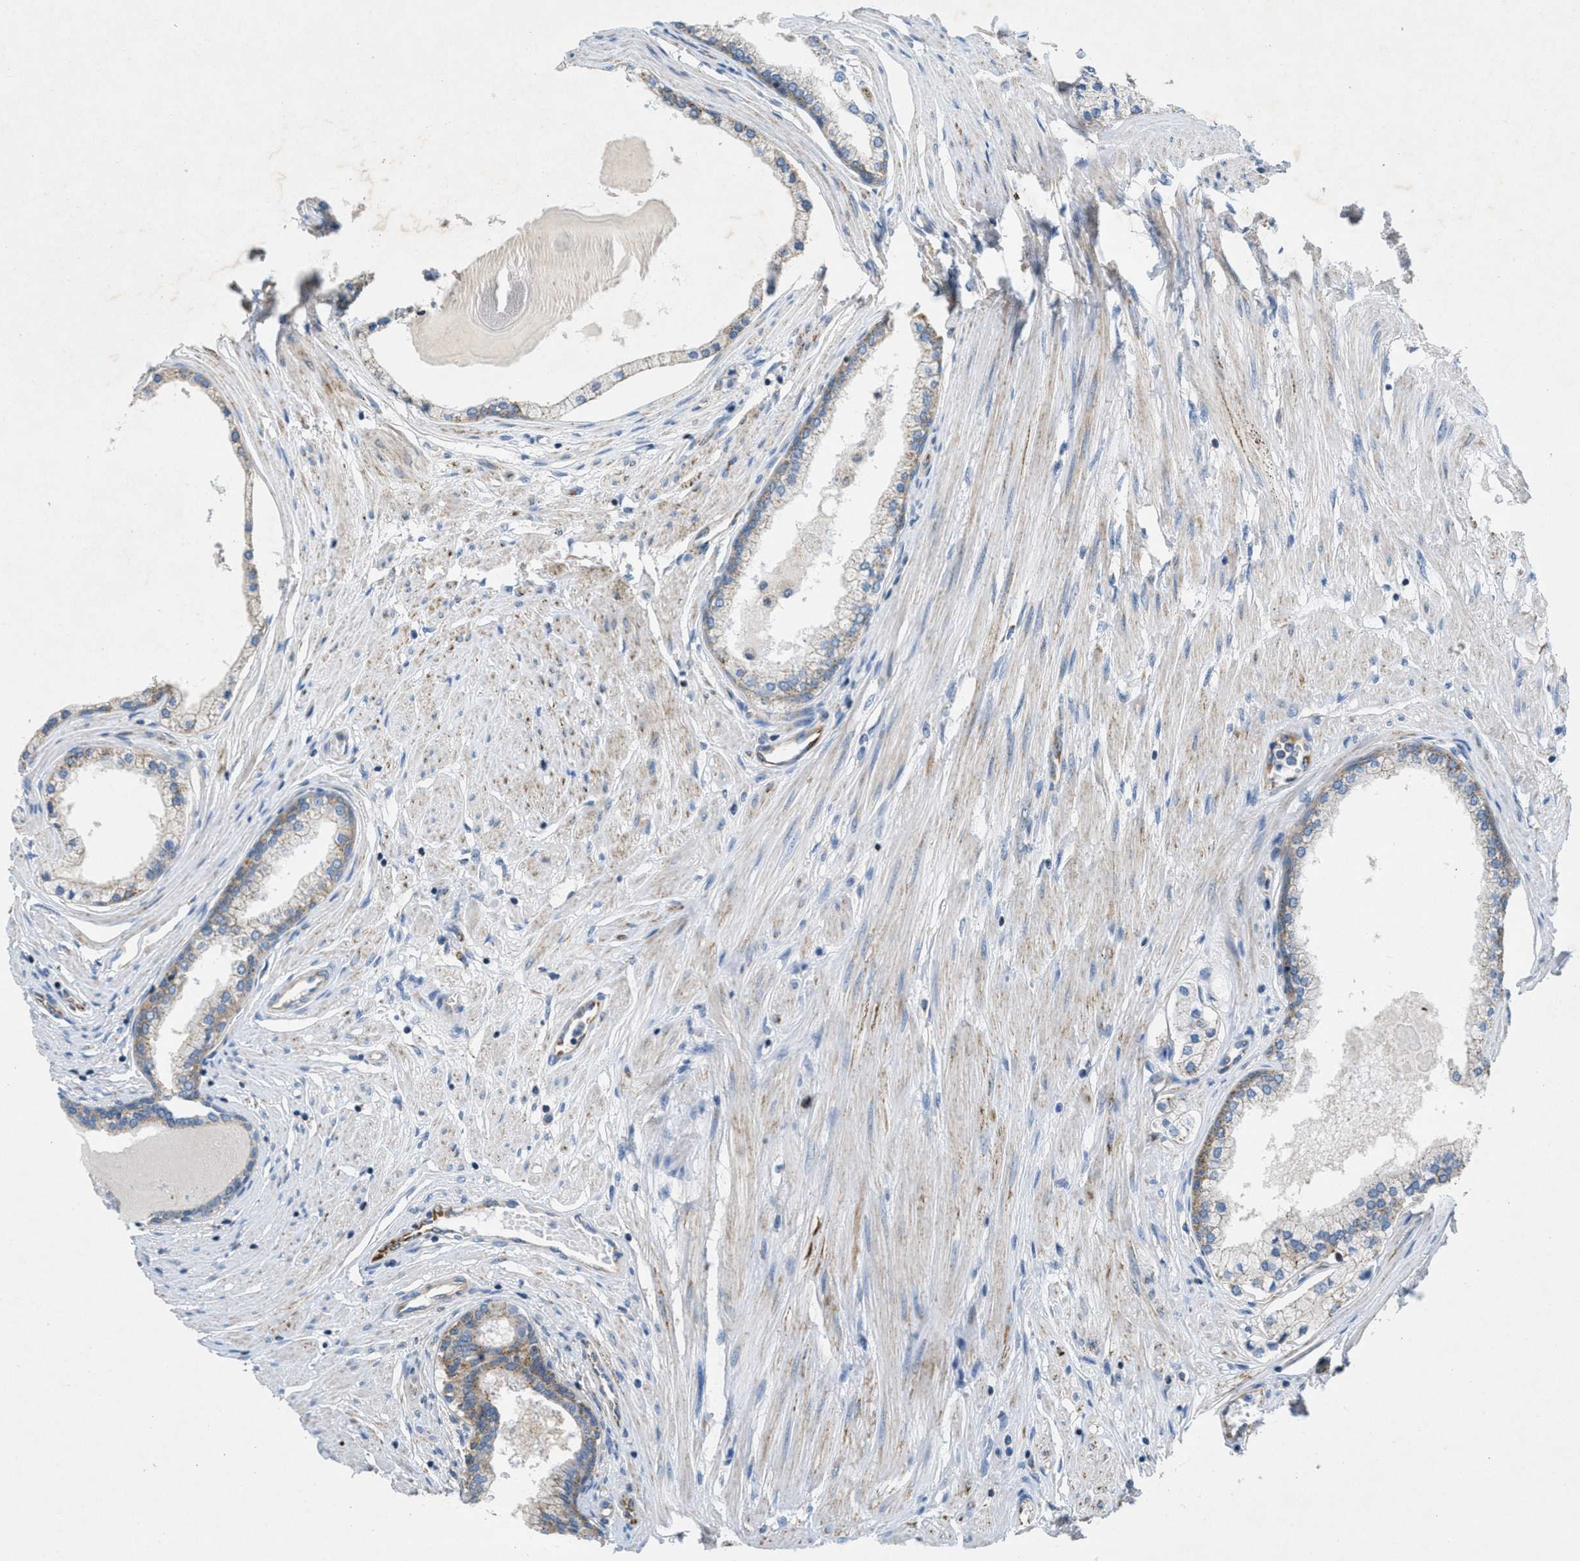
{"staining": {"intensity": "weak", "quantity": "<25%", "location": "cytoplasmic/membranous"}, "tissue": "prostate cancer", "cell_type": "Tumor cells", "image_type": "cancer", "snomed": [{"axis": "morphology", "description": "Adenocarcinoma, Low grade"}, {"axis": "topography", "description": "Prostate"}], "caption": "Immunohistochemistry histopathology image of human prostate adenocarcinoma (low-grade) stained for a protein (brown), which displays no staining in tumor cells.", "gene": "BTN3A1", "patient": {"sex": "male", "age": 63}}